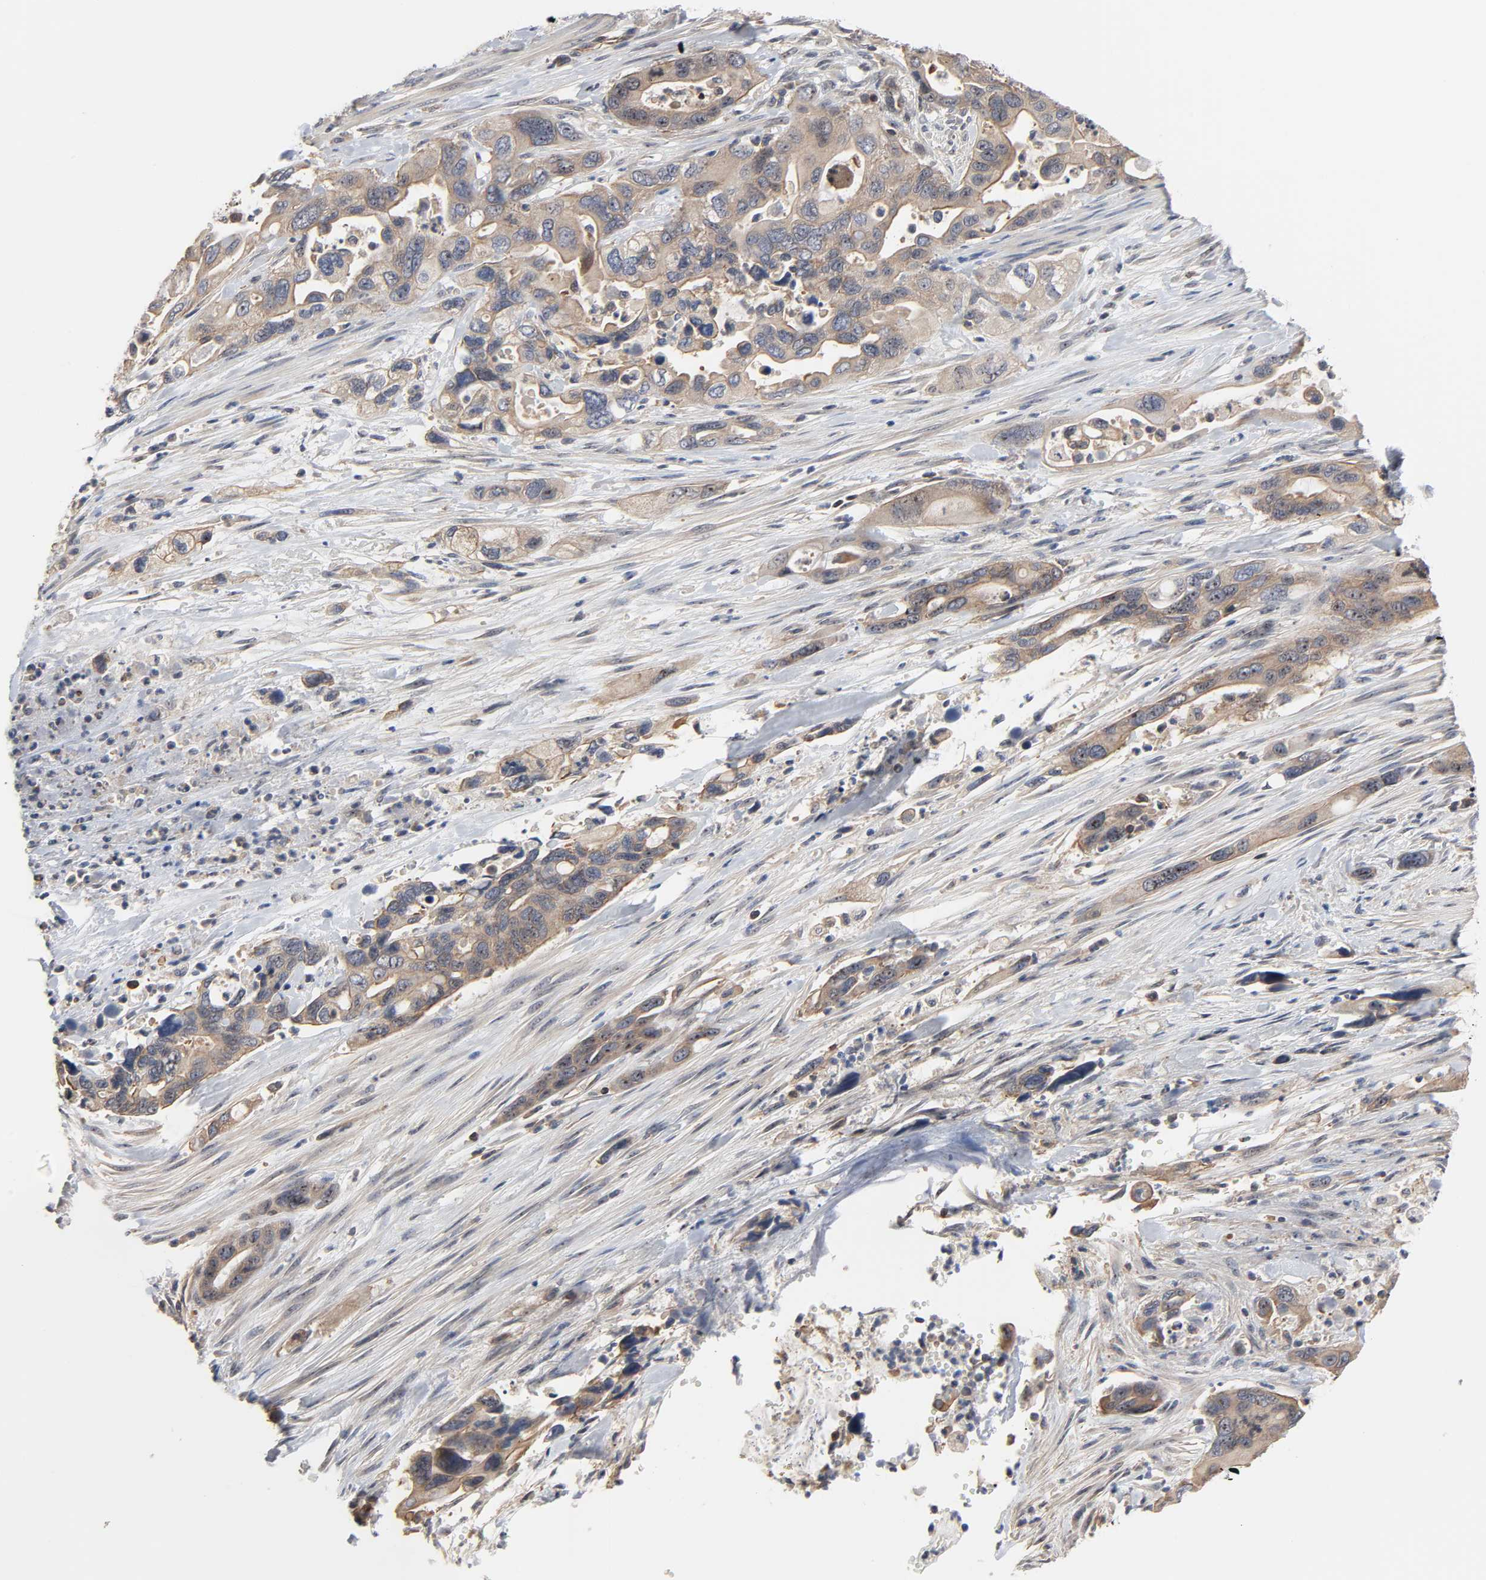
{"staining": {"intensity": "moderate", "quantity": ">75%", "location": "cytoplasmic/membranous,nuclear"}, "tissue": "pancreatic cancer", "cell_type": "Tumor cells", "image_type": "cancer", "snomed": [{"axis": "morphology", "description": "Adenocarcinoma, NOS"}, {"axis": "topography", "description": "Pancreas"}], "caption": "The image demonstrates a brown stain indicating the presence of a protein in the cytoplasmic/membranous and nuclear of tumor cells in pancreatic cancer.", "gene": "DDX10", "patient": {"sex": "female", "age": 71}}